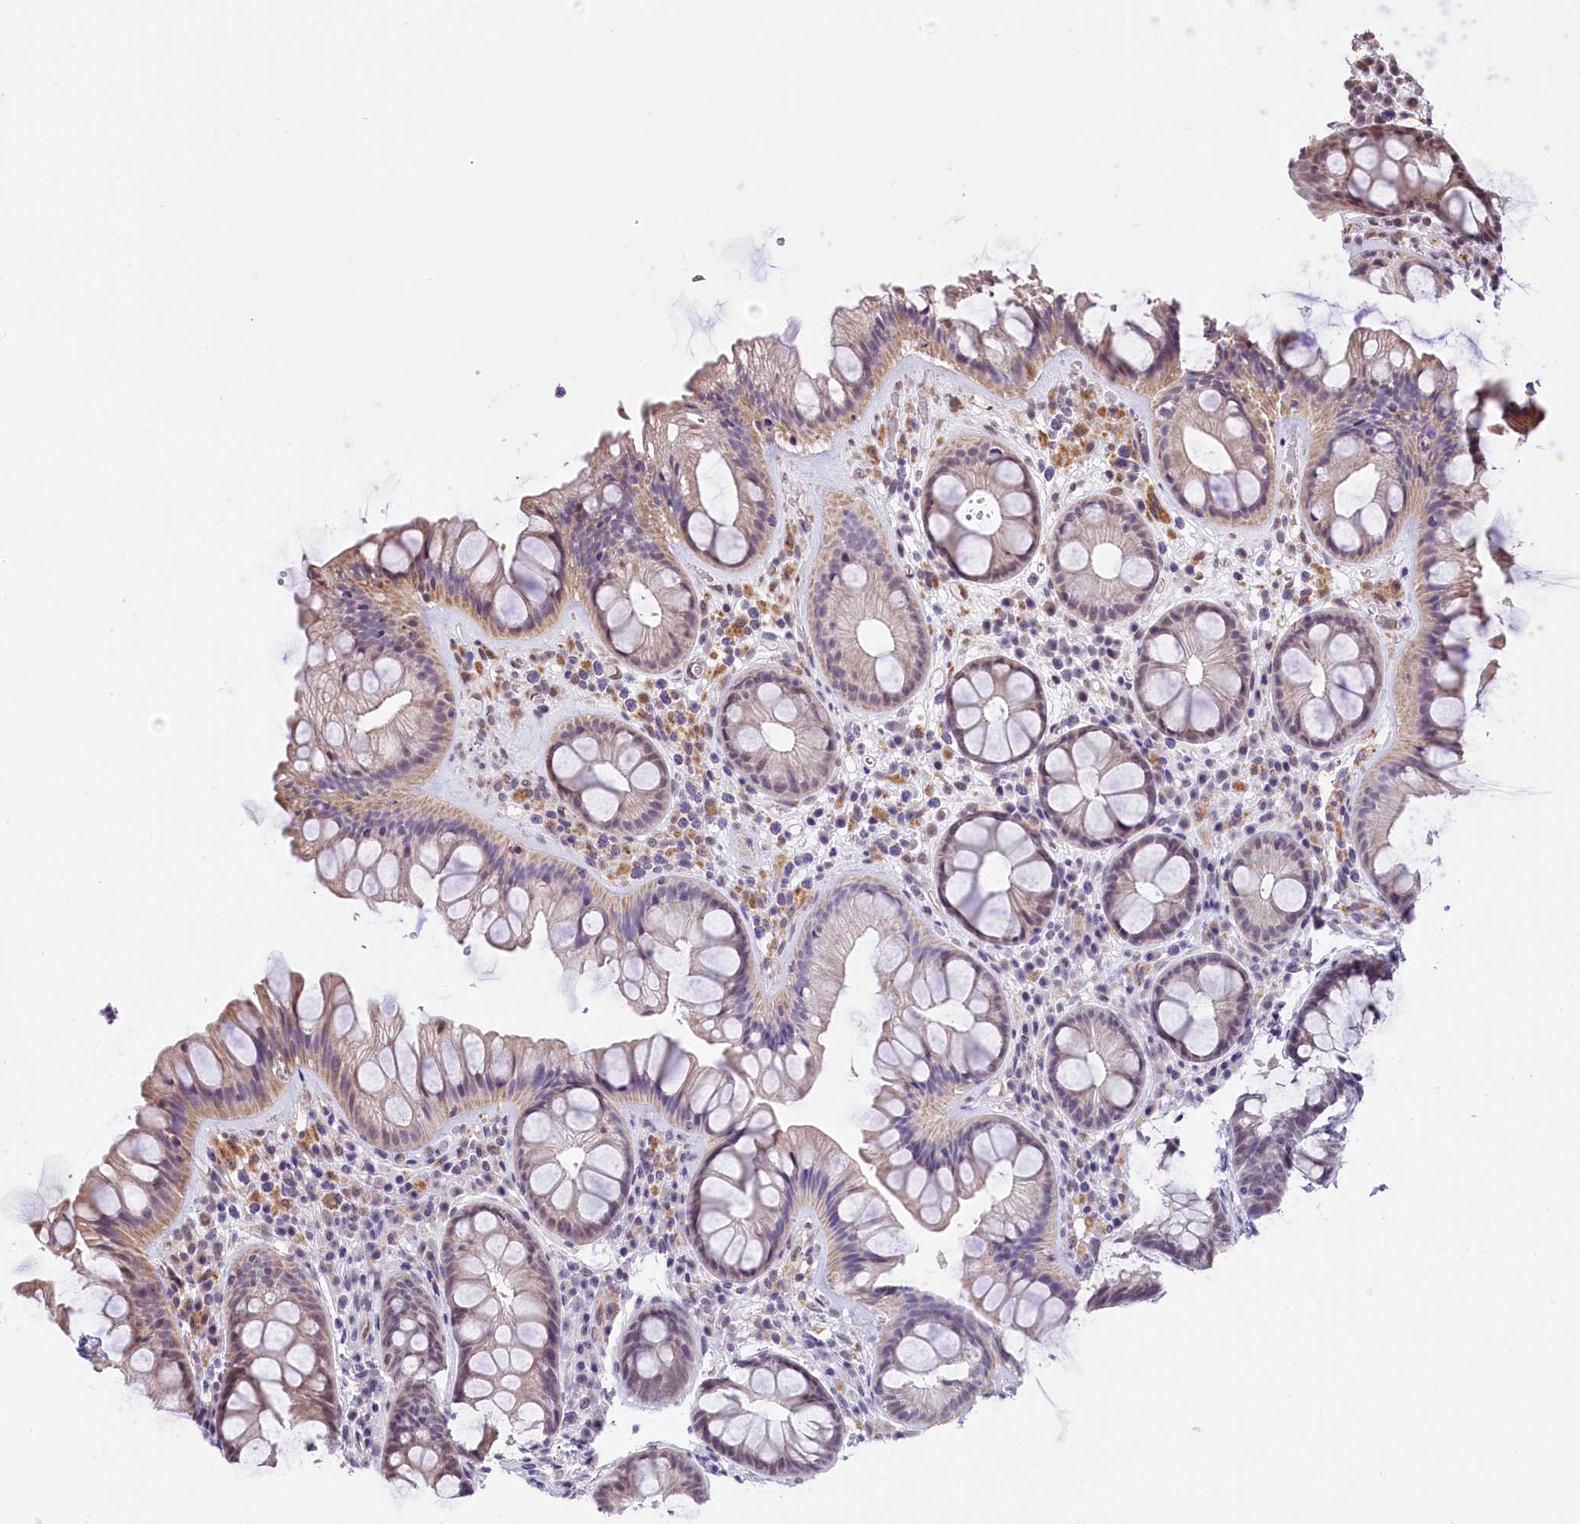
{"staining": {"intensity": "weak", "quantity": "<25%", "location": "cytoplasmic/membranous,nuclear"}, "tissue": "rectum", "cell_type": "Glandular cells", "image_type": "normal", "snomed": [{"axis": "morphology", "description": "Normal tissue, NOS"}, {"axis": "topography", "description": "Rectum"}], "caption": "Immunohistochemistry (IHC) of unremarkable rectum demonstrates no staining in glandular cells.", "gene": "MRPL54", "patient": {"sex": "male", "age": 74}}